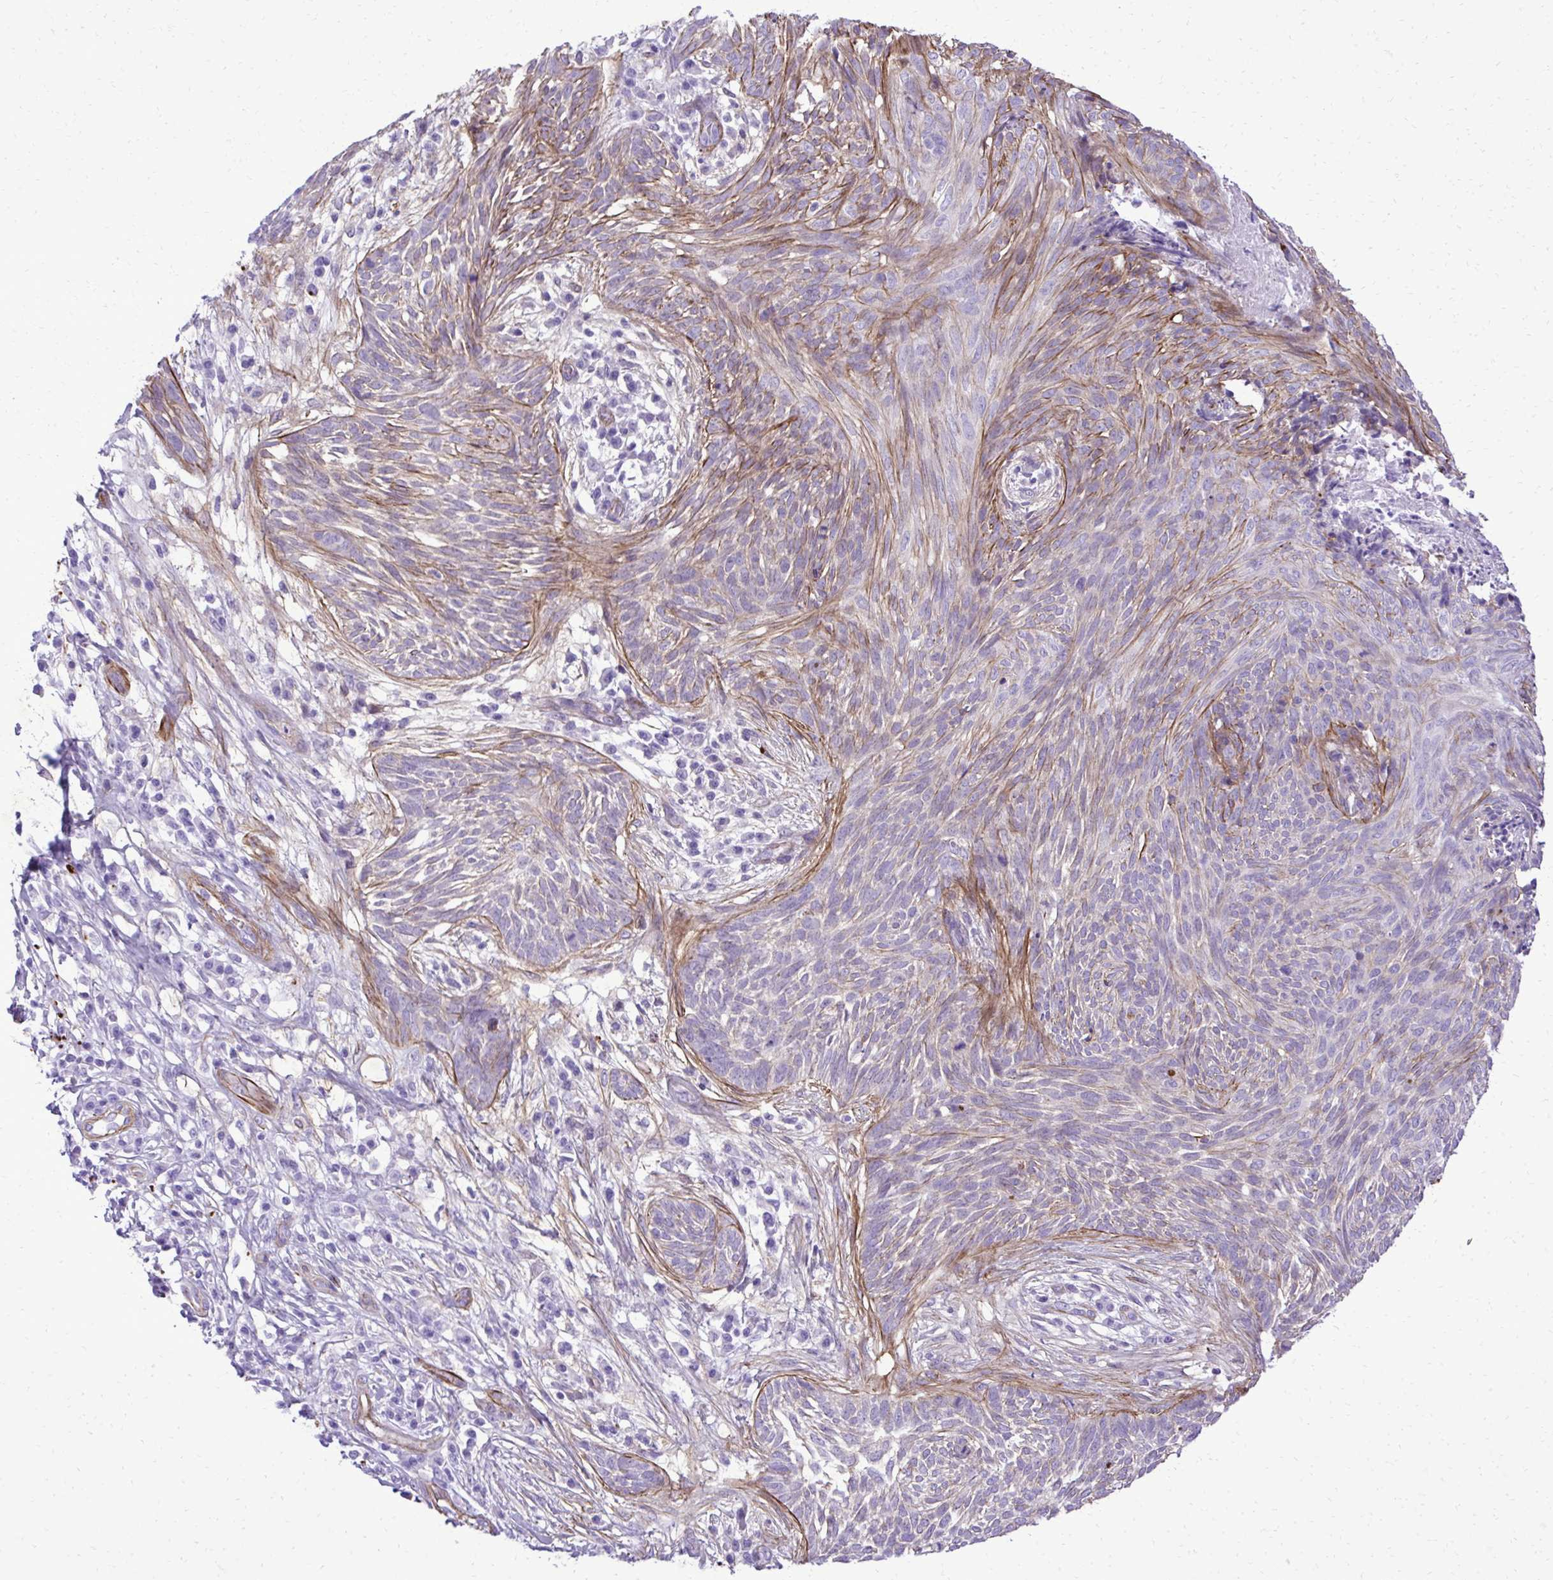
{"staining": {"intensity": "moderate", "quantity": "25%-75%", "location": "cytoplasmic/membranous"}, "tissue": "skin cancer", "cell_type": "Tumor cells", "image_type": "cancer", "snomed": [{"axis": "morphology", "description": "Basal cell carcinoma"}, {"axis": "topography", "description": "Skin"}, {"axis": "topography", "description": "Skin, foot"}], "caption": "Human skin basal cell carcinoma stained with a brown dye demonstrates moderate cytoplasmic/membranous positive staining in approximately 25%-75% of tumor cells.", "gene": "PITPNM3", "patient": {"sex": "female", "age": 86}}